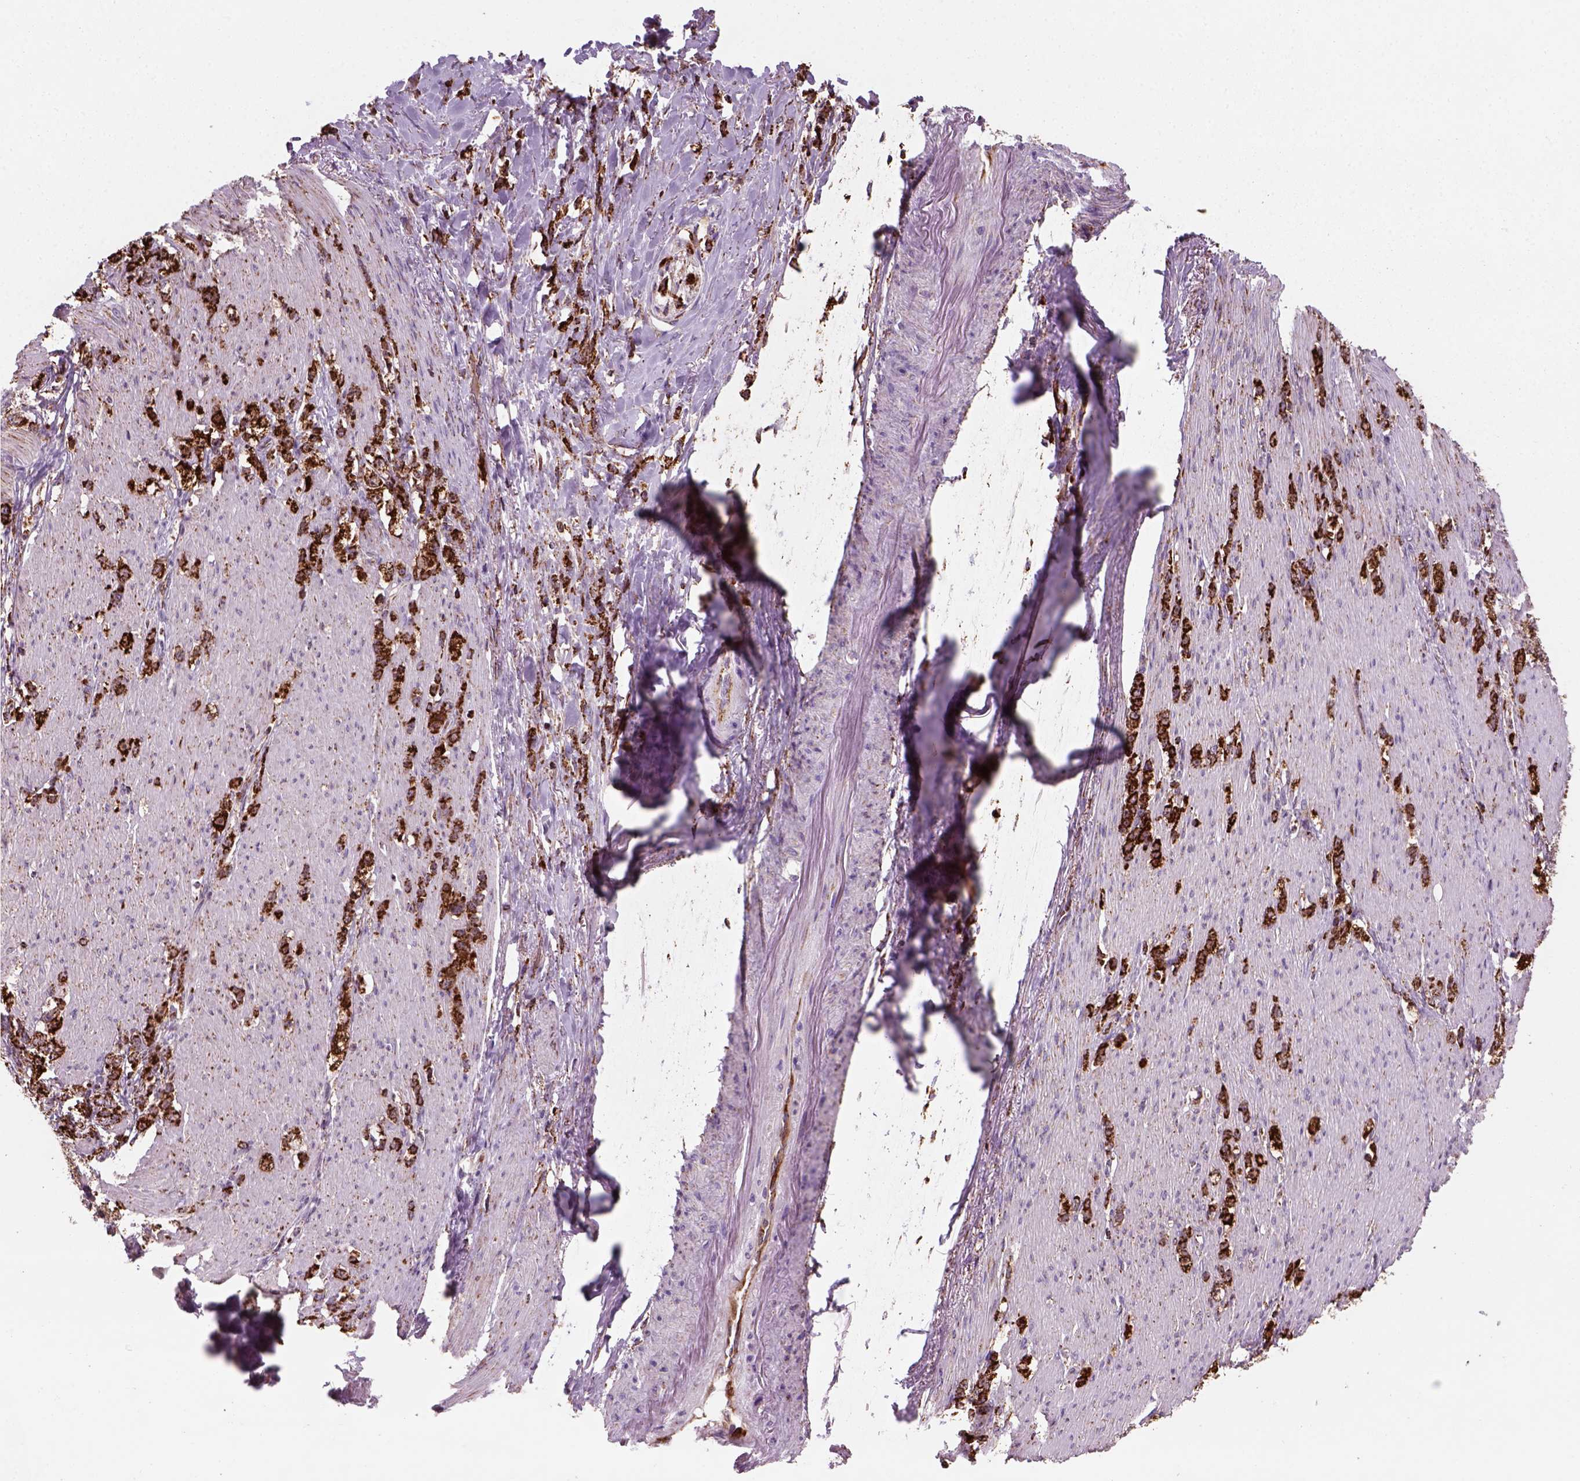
{"staining": {"intensity": "strong", "quantity": ">75%", "location": "cytoplasmic/membranous"}, "tissue": "stomach cancer", "cell_type": "Tumor cells", "image_type": "cancer", "snomed": [{"axis": "morphology", "description": "Adenocarcinoma, NOS"}, {"axis": "topography", "description": "Stomach, lower"}], "caption": "This is an image of IHC staining of stomach cancer (adenocarcinoma), which shows strong staining in the cytoplasmic/membranous of tumor cells.", "gene": "NUDT16L1", "patient": {"sex": "male", "age": 88}}